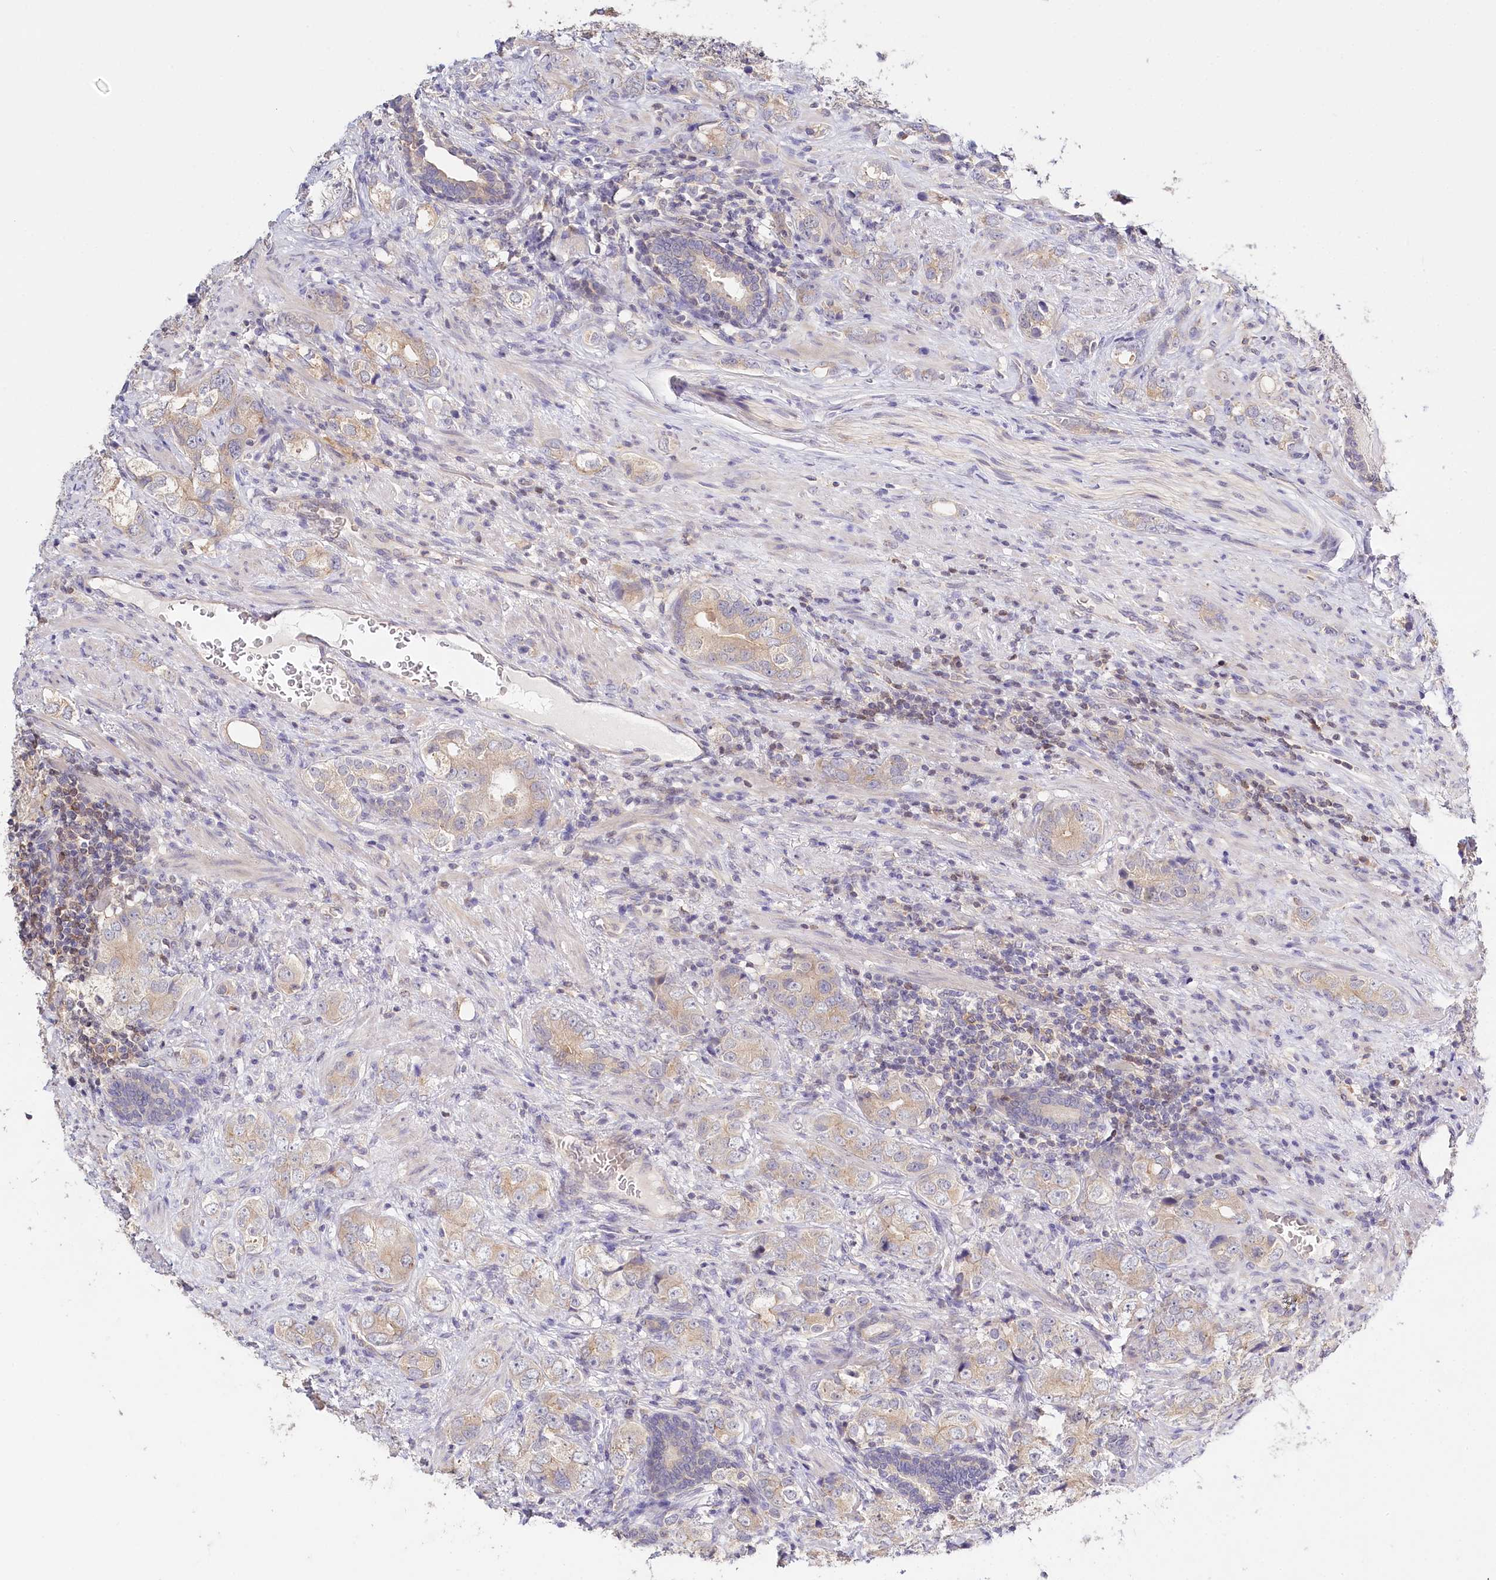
{"staining": {"intensity": "weak", "quantity": "<25%", "location": "cytoplasmic/membranous"}, "tissue": "prostate cancer", "cell_type": "Tumor cells", "image_type": "cancer", "snomed": [{"axis": "morphology", "description": "Adenocarcinoma, High grade"}, {"axis": "topography", "description": "Prostate"}], "caption": "Tumor cells are negative for protein expression in human high-grade adenocarcinoma (prostate).", "gene": "DAPK1", "patient": {"sex": "male", "age": 63}}